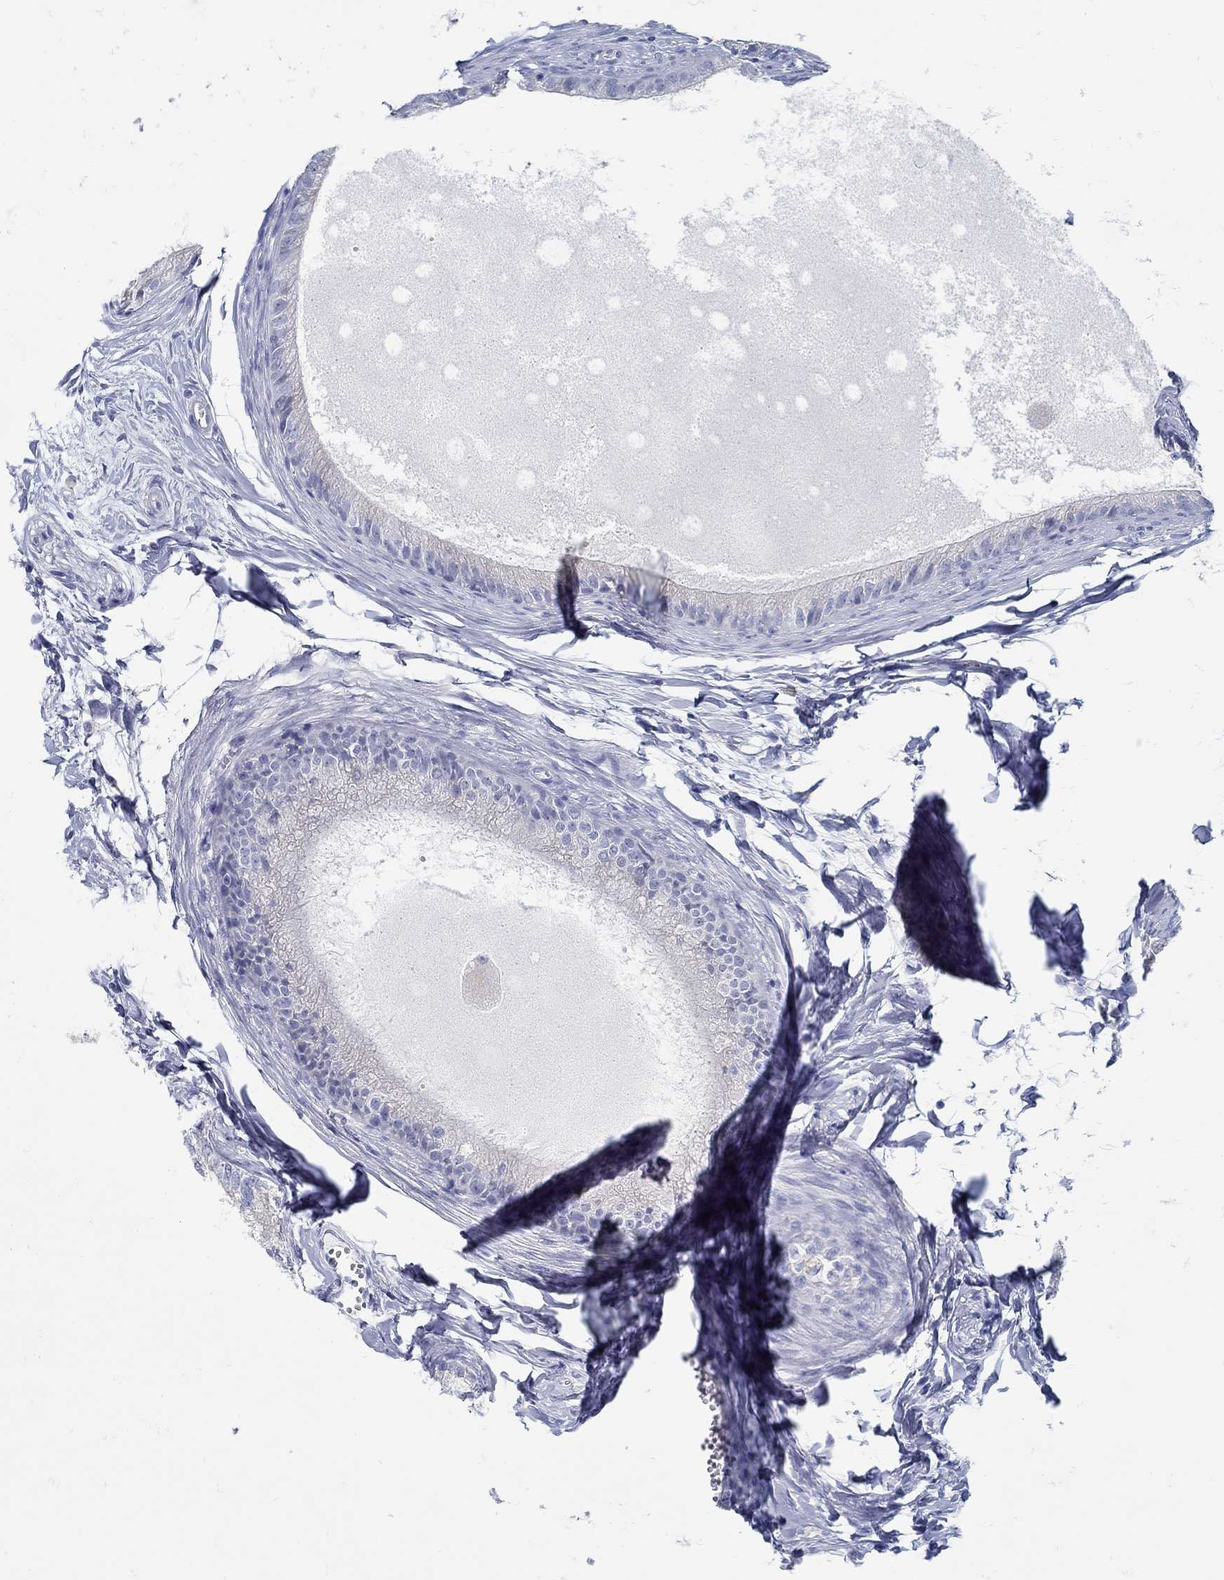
{"staining": {"intensity": "weak", "quantity": "<25%", "location": "cytoplasmic/membranous"}, "tissue": "epididymis", "cell_type": "Glandular cells", "image_type": "normal", "snomed": [{"axis": "morphology", "description": "Normal tissue, NOS"}, {"axis": "topography", "description": "Epididymis"}], "caption": "Glandular cells show no significant protein staining in normal epididymis. (DAB (3,3'-diaminobenzidine) immunohistochemistry, high magnification).", "gene": "ZFAND4", "patient": {"sex": "male", "age": 51}}